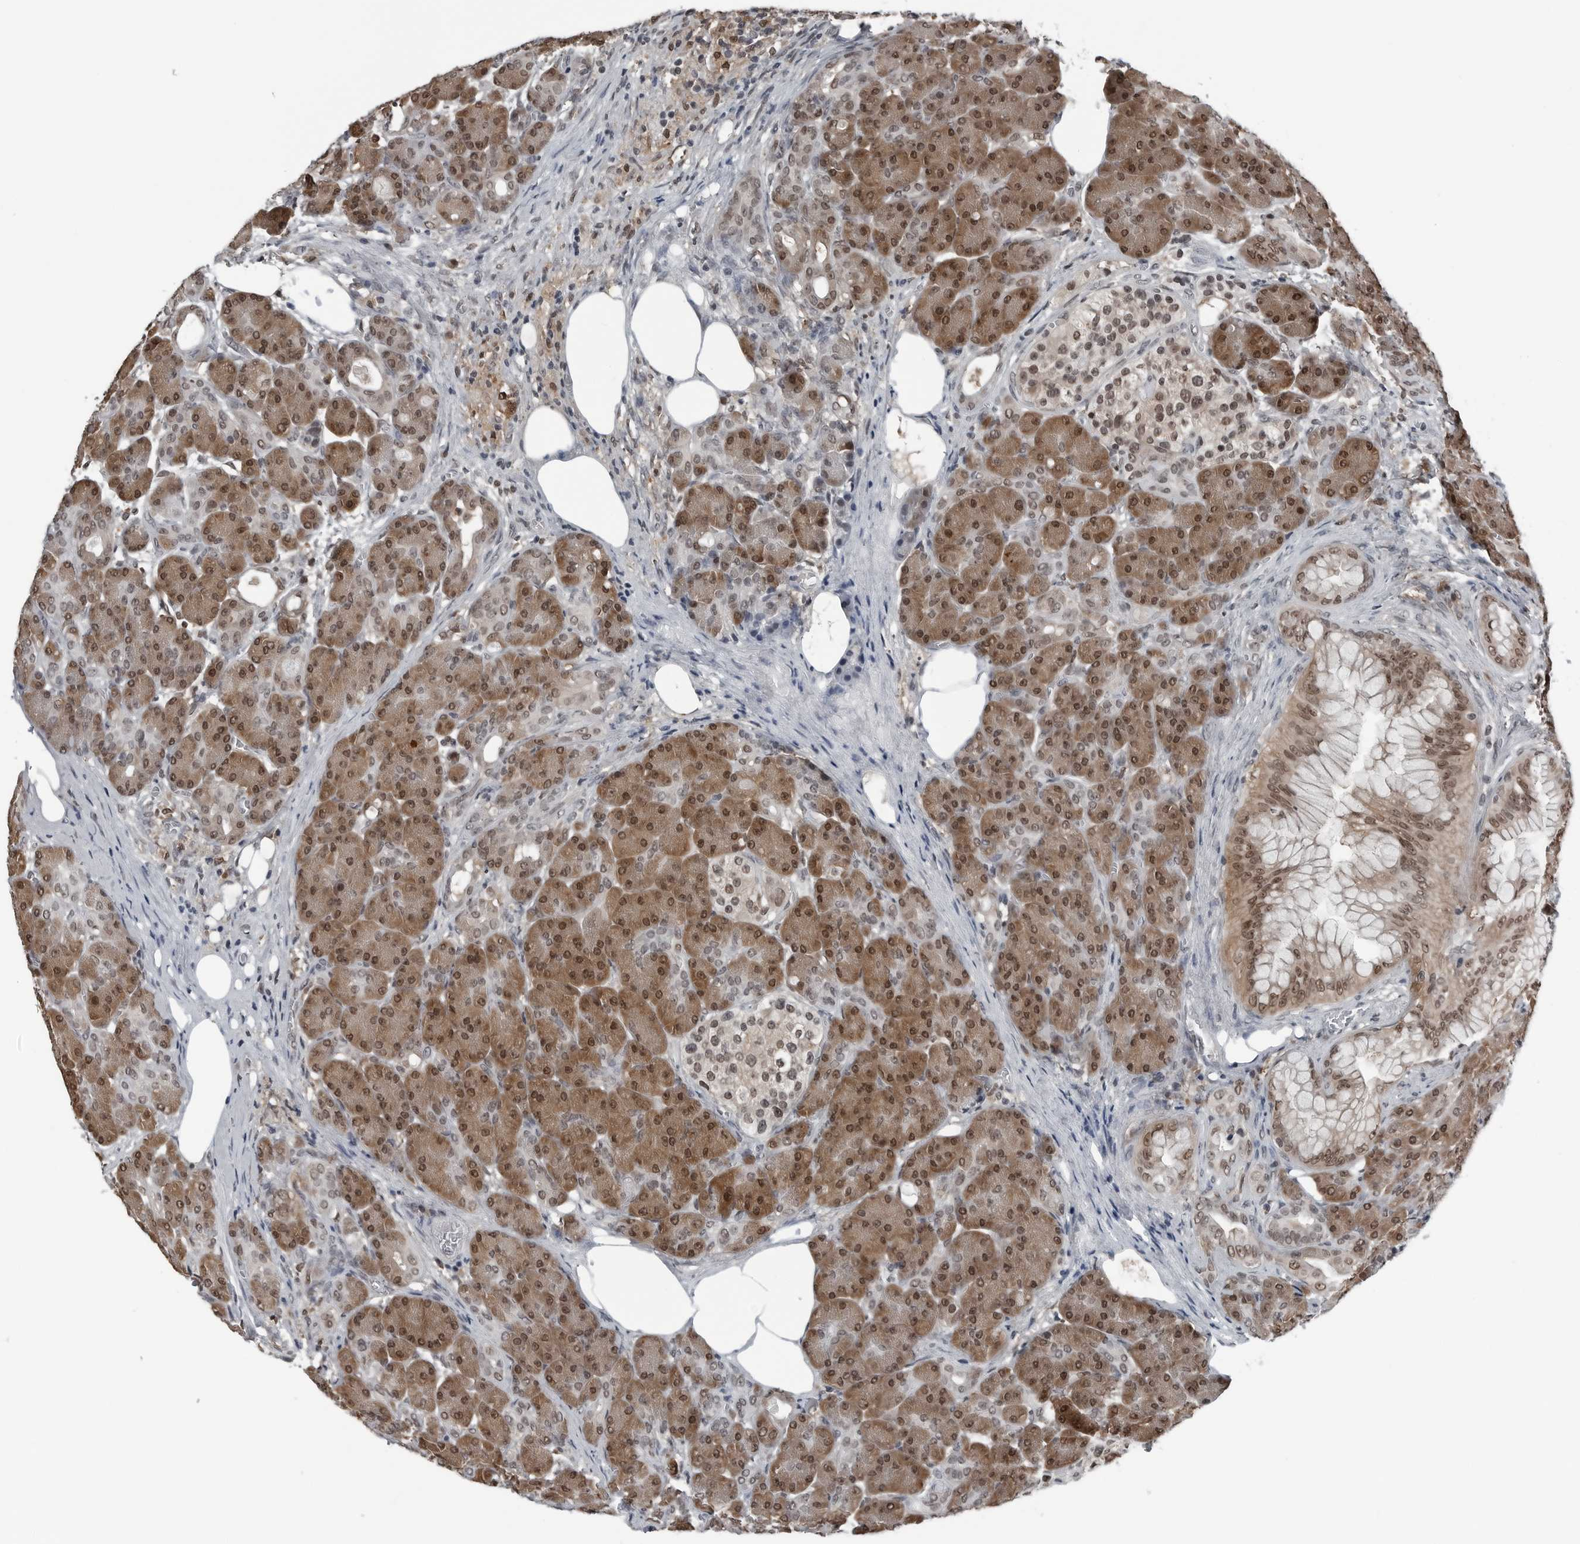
{"staining": {"intensity": "strong", "quantity": ">75%", "location": "cytoplasmic/membranous,nuclear"}, "tissue": "pancreas", "cell_type": "Exocrine glandular cells", "image_type": "normal", "snomed": [{"axis": "morphology", "description": "Normal tissue, NOS"}, {"axis": "topography", "description": "Pancreas"}], "caption": "Exocrine glandular cells demonstrate high levels of strong cytoplasmic/membranous,nuclear expression in about >75% of cells in unremarkable pancreas. (Stains: DAB in brown, nuclei in blue, Microscopy: brightfield microscopy at high magnification).", "gene": "AKR1A1", "patient": {"sex": "male", "age": 63}}